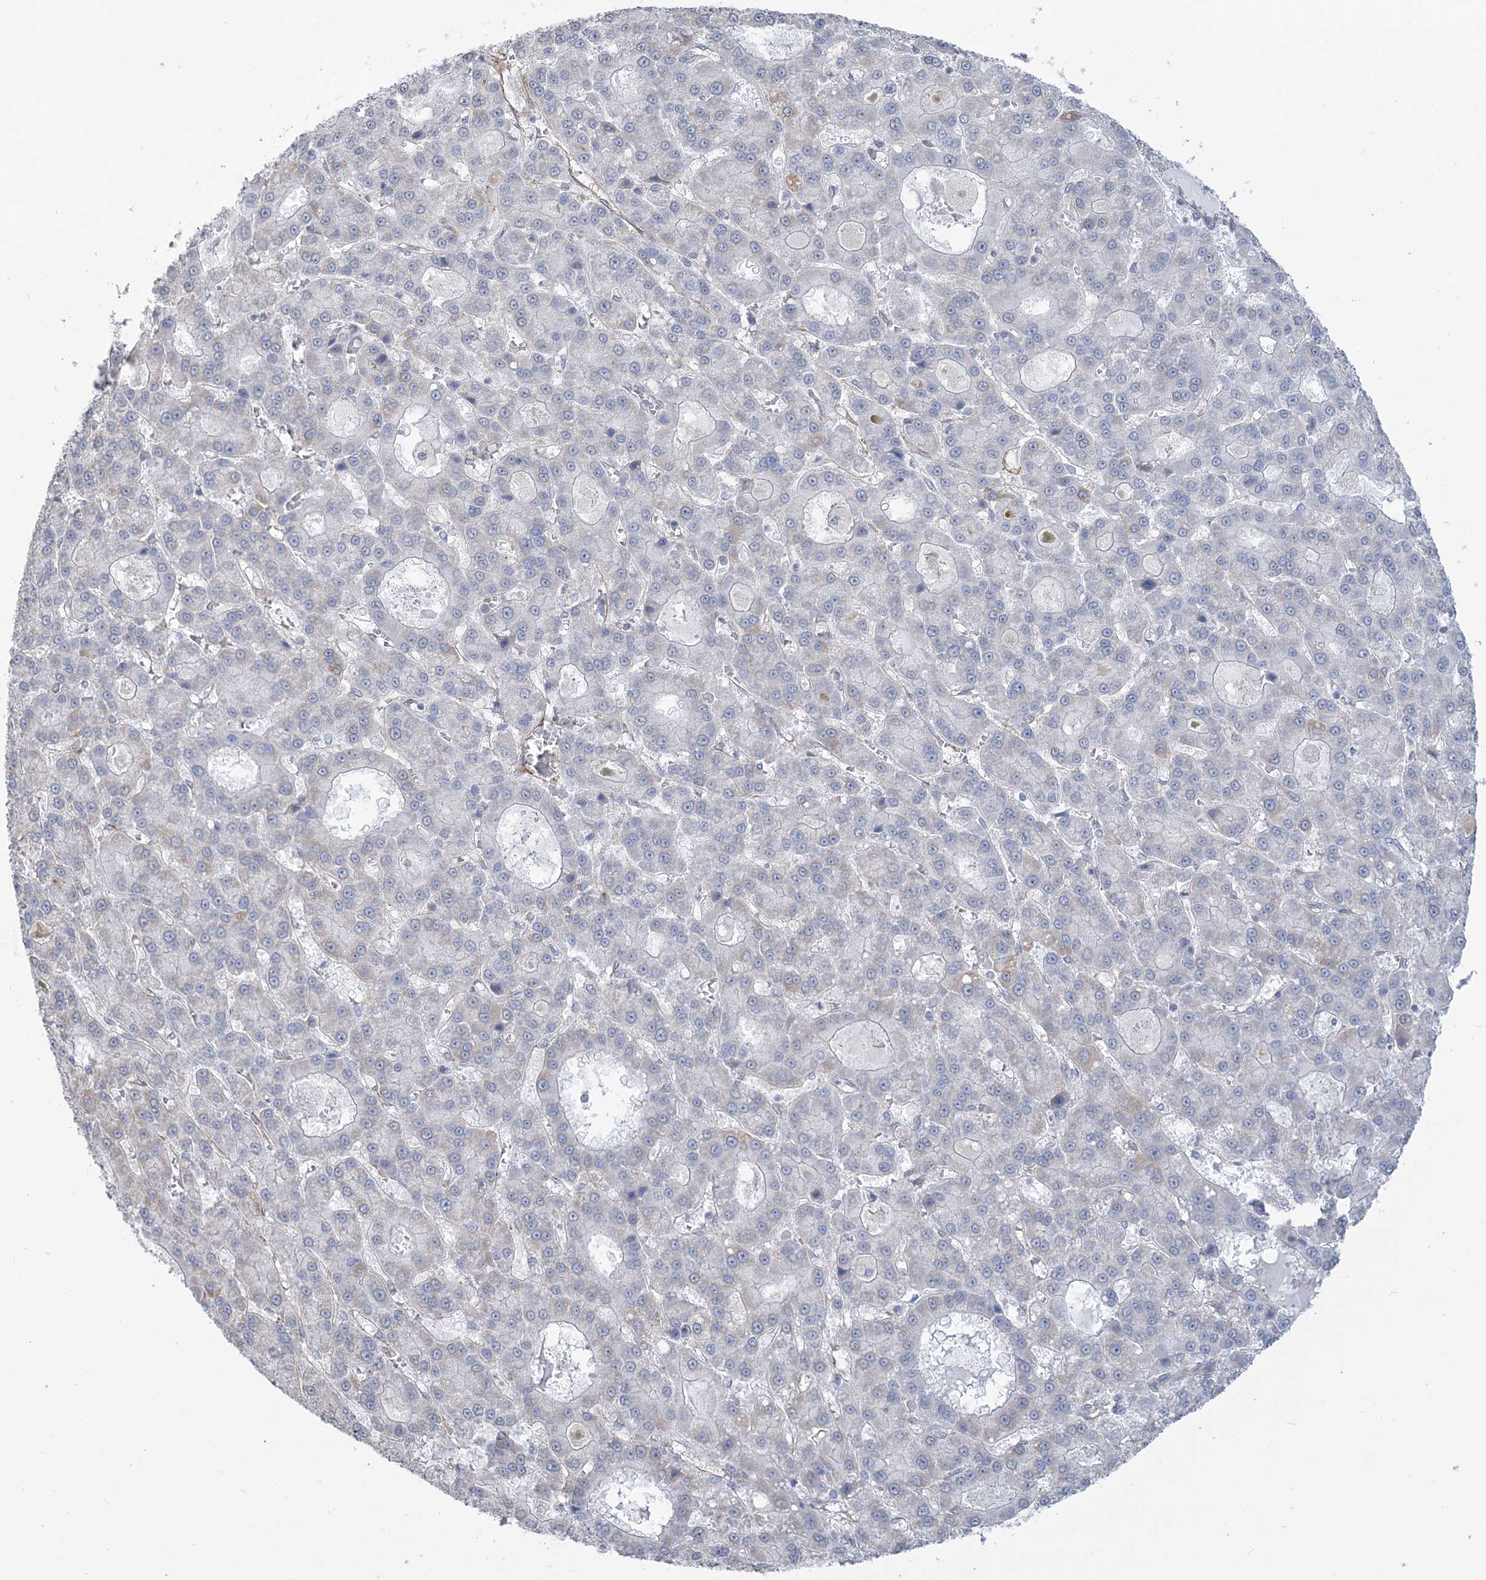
{"staining": {"intensity": "negative", "quantity": "none", "location": "none"}, "tissue": "liver cancer", "cell_type": "Tumor cells", "image_type": "cancer", "snomed": [{"axis": "morphology", "description": "Carcinoma, Hepatocellular, NOS"}, {"axis": "topography", "description": "Liver"}], "caption": "The micrograph exhibits no staining of tumor cells in liver cancer (hepatocellular carcinoma).", "gene": "RAB11FIP5", "patient": {"sex": "male", "age": 70}}